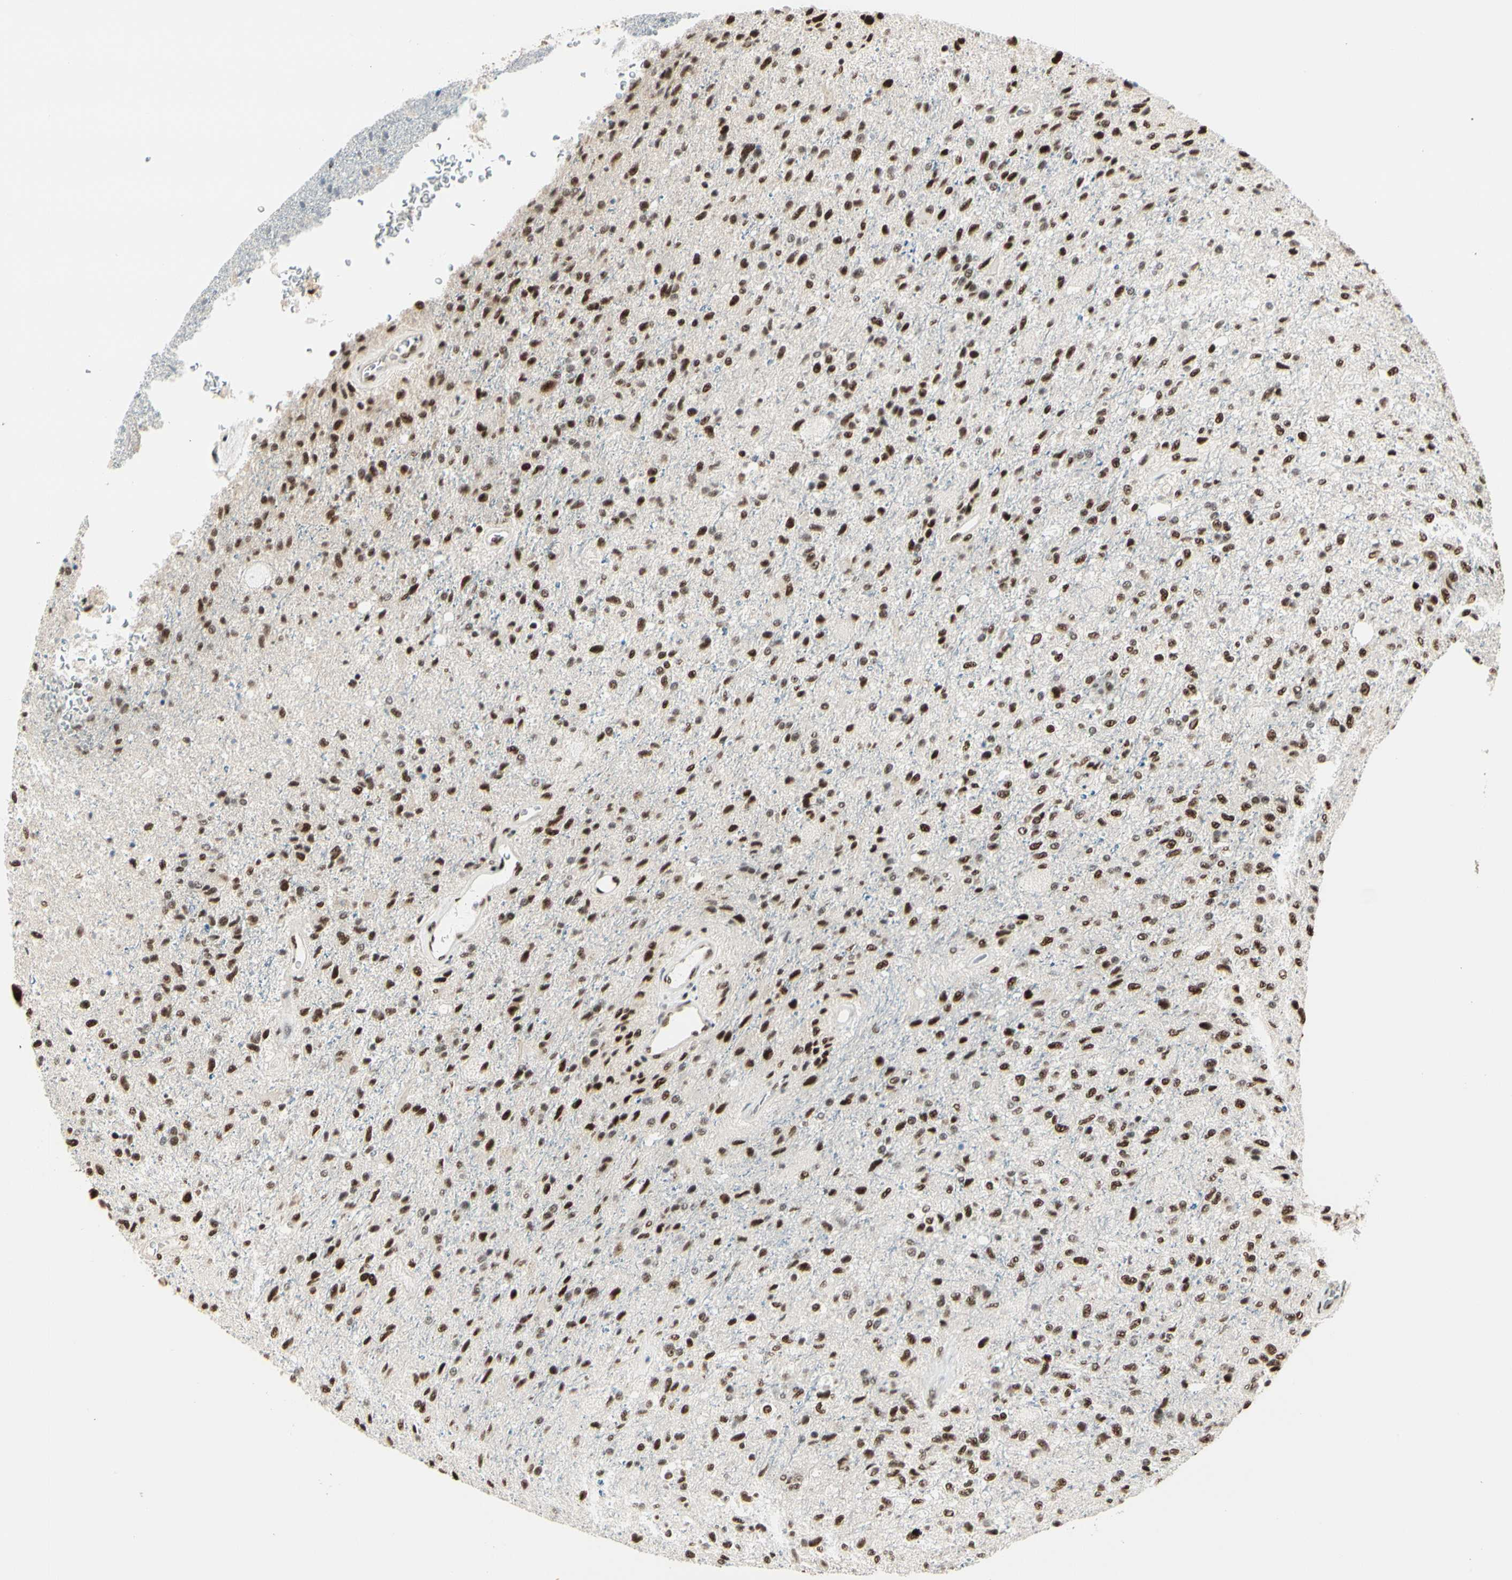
{"staining": {"intensity": "strong", "quantity": ">75%", "location": "nuclear"}, "tissue": "glioma", "cell_type": "Tumor cells", "image_type": "cancer", "snomed": [{"axis": "morphology", "description": "Normal tissue, NOS"}, {"axis": "morphology", "description": "Glioma, malignant, High grade"}, {"axis": "topography", "description": "Cerebral cortex"}], "caption": "Brown immunohistochemical staining in human malignant glioma (high-grade) shows strong nuclear staining in approximately >75% of tumor cells.", "gene": "HEXIM1", "patient": {"sex": "male", "age": 77}}